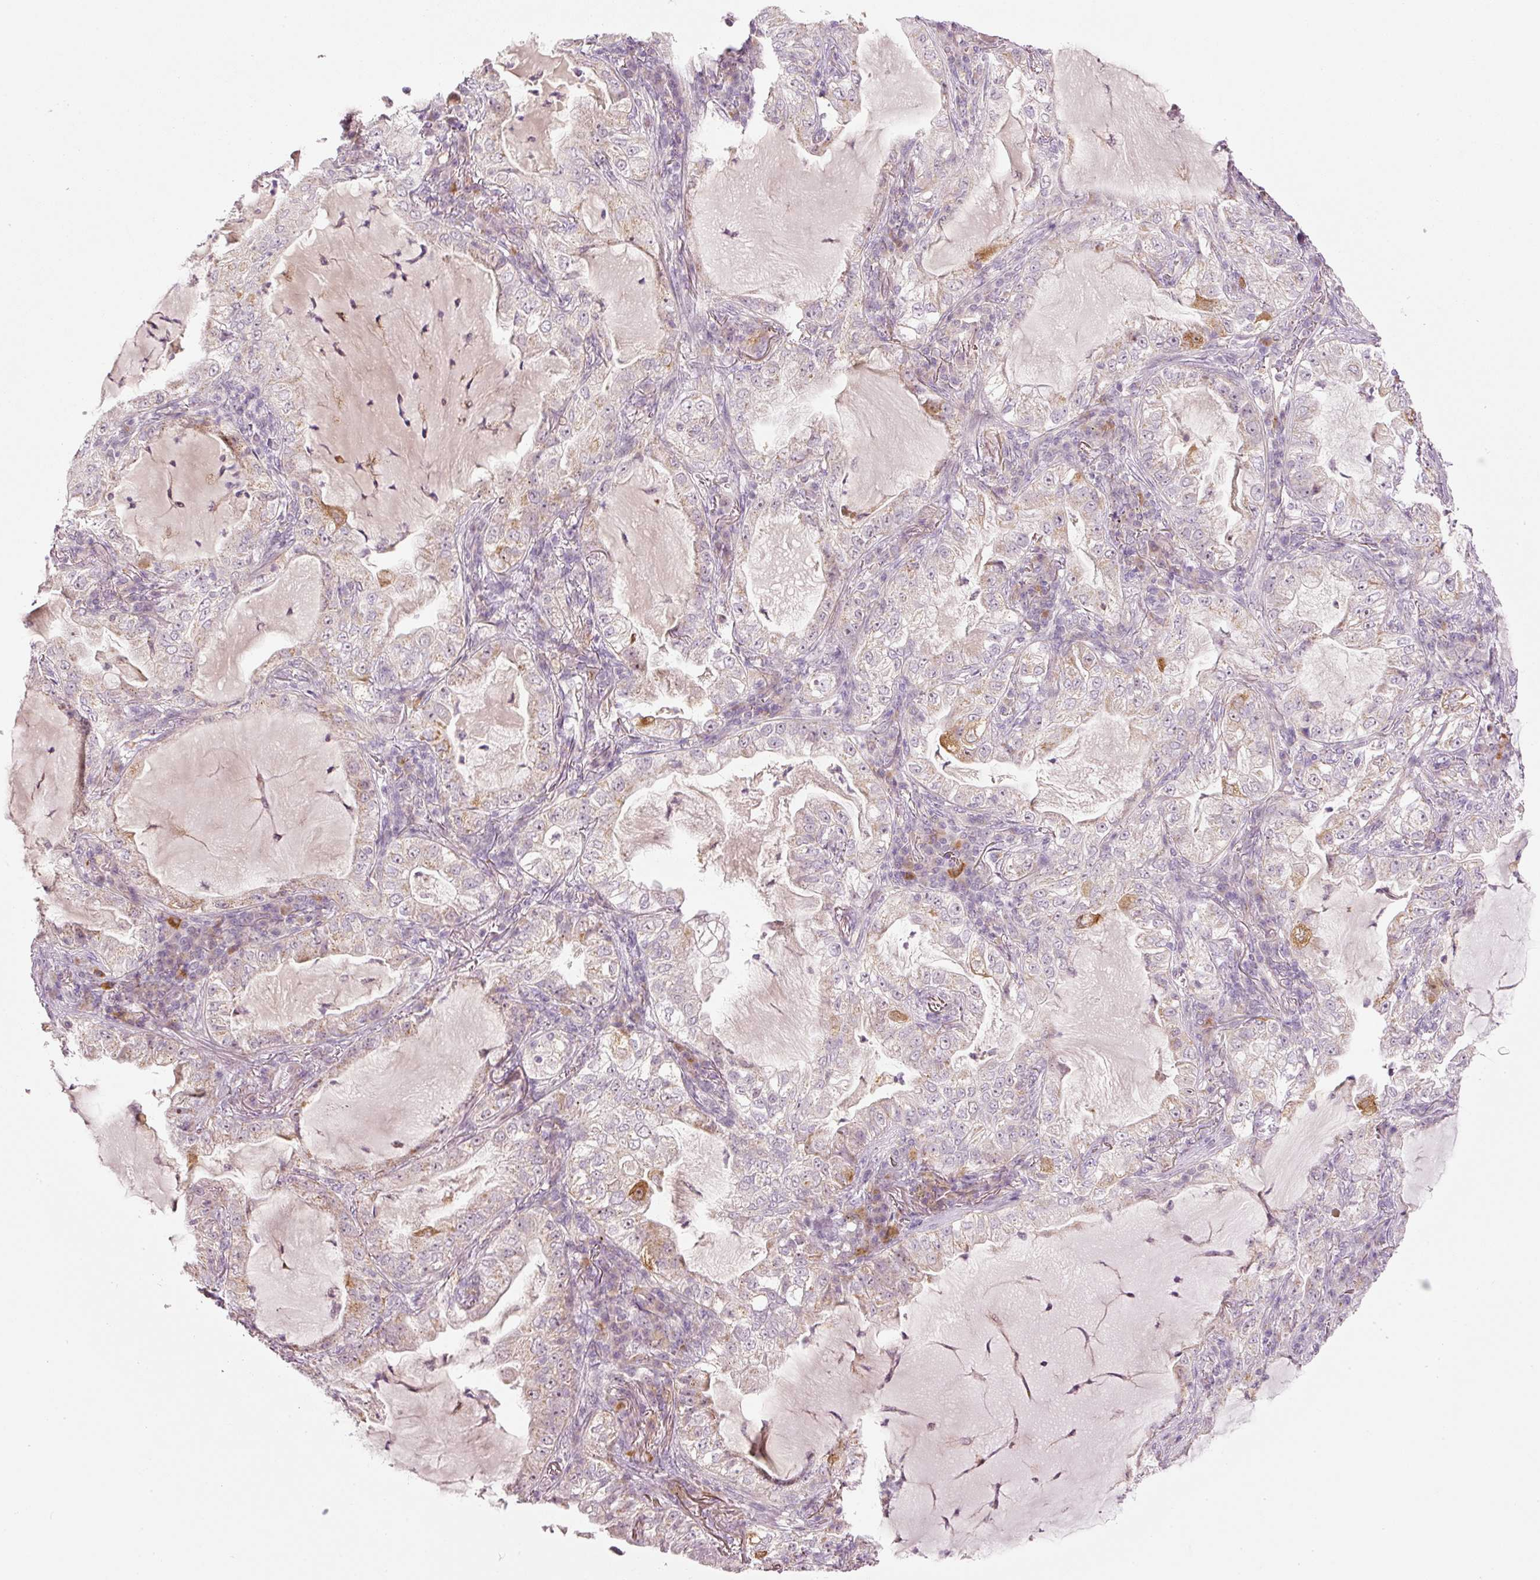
{"staining": {"intensity": "weak", "quantity": "<25%", "location": "cytoplasmic/membranous"}, "tissue": "lung cancer", "cell_type": "Tumor cells", "image_type": "cancer", "snomed": [{"axis": "morphology", "description": "Adenocarcinoma, NOS"}, {"axis": "topography", "description": "Lung"}], "caption": "Lung cancer stained for a protein using IHC demonstrates no staining tumor cells.", "gene": "CDC20B", "patient": {"sex": "female", "age": 73}}